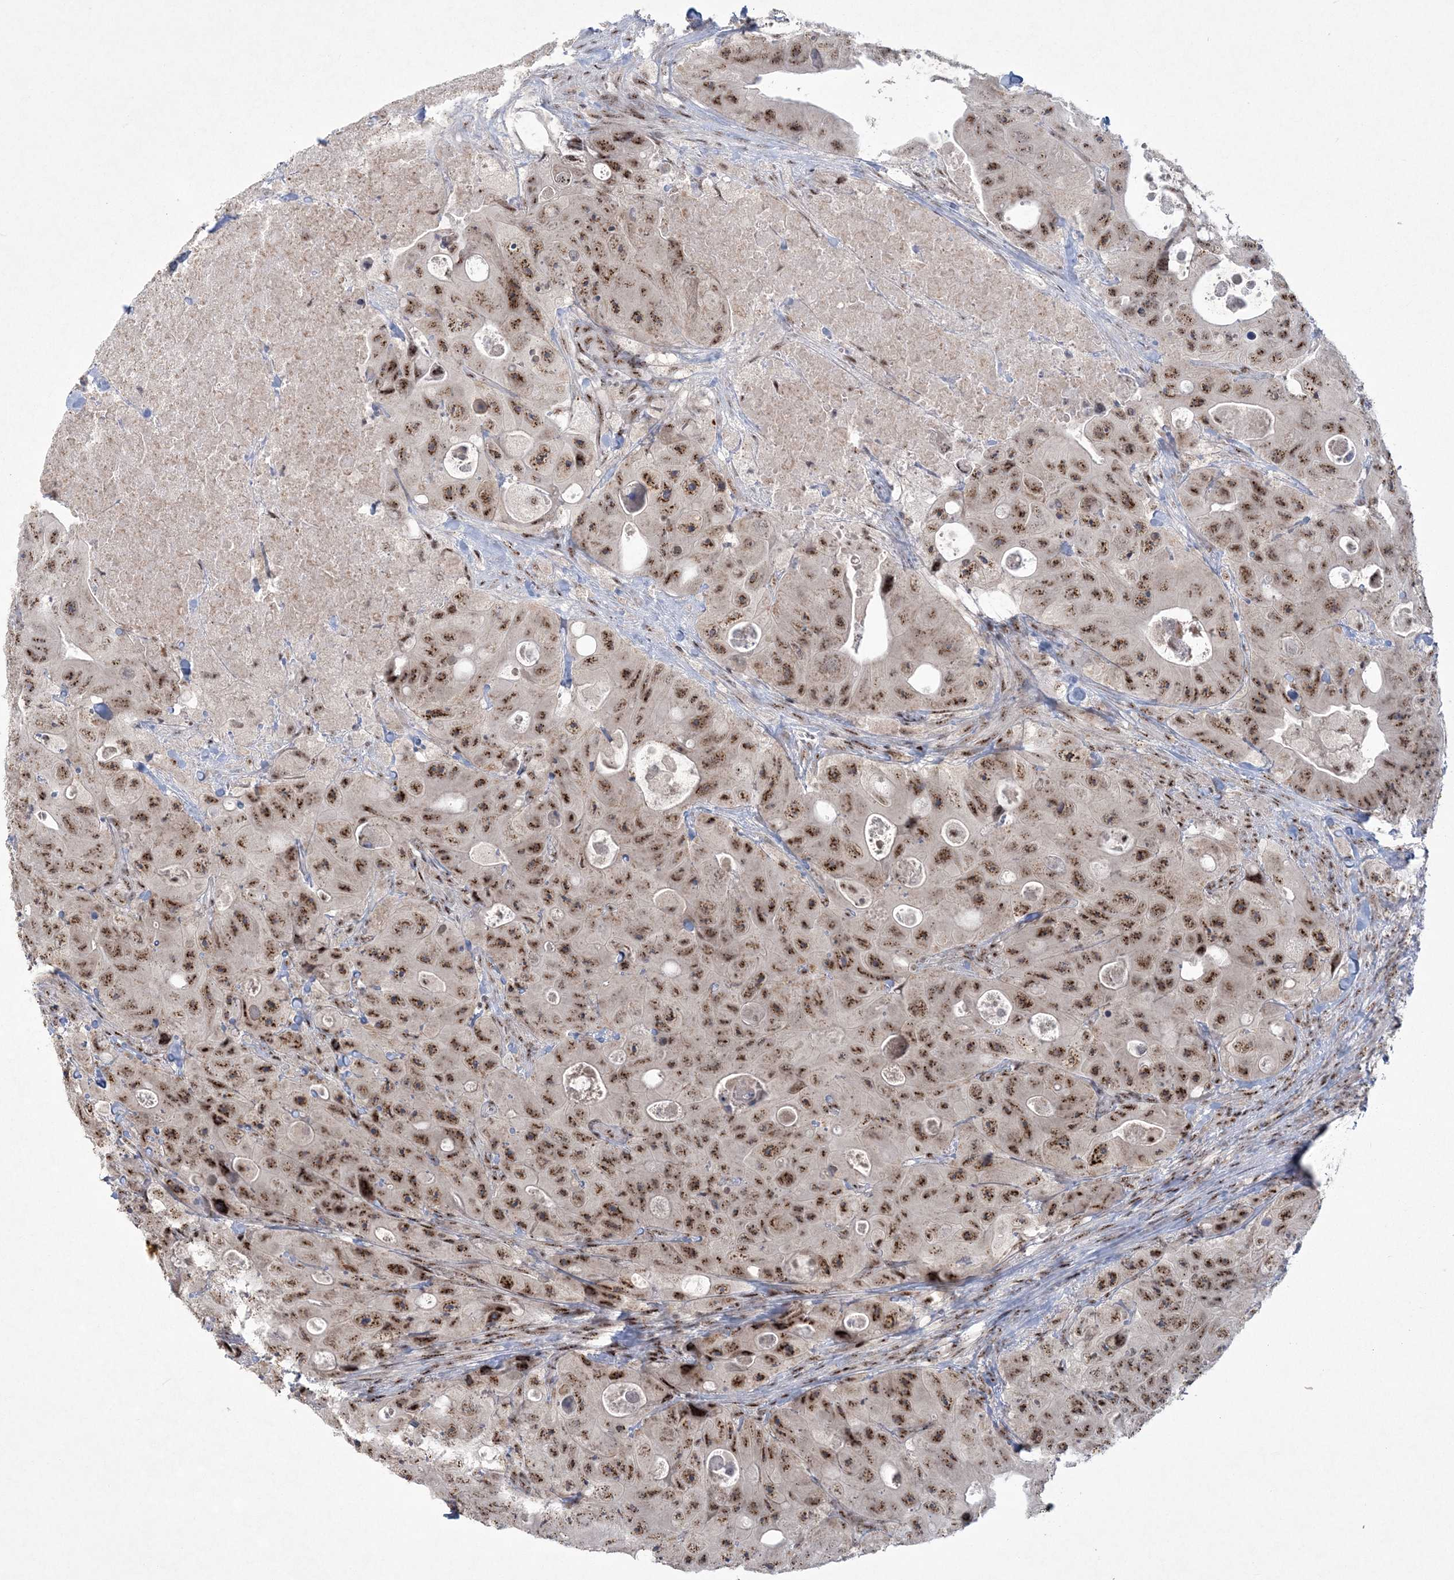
{"staining": {"intensity": "moderate", "quantity": ">75%", "location": "nuclear"}, "tissue": "colorectal cancer", "cell_type": "Tumor cells", "image_type": "cancer", "snomed": [{"axis": "morphology", "description": "Adenocarcinoma, NOS"}, {"axis": "topography", "description": "Colon"}], "caption": "The photomicrograph demonstrates immunohistochemical staining of colorectal adenocarcinoma. There is moderate nuclear expression is seen in approximately >75% of tumor cells. (DAB IHC with brightfield microscopy, high magnification).", "gene": "KDM6B", "patient": {"sex": "female", "age": 46}}